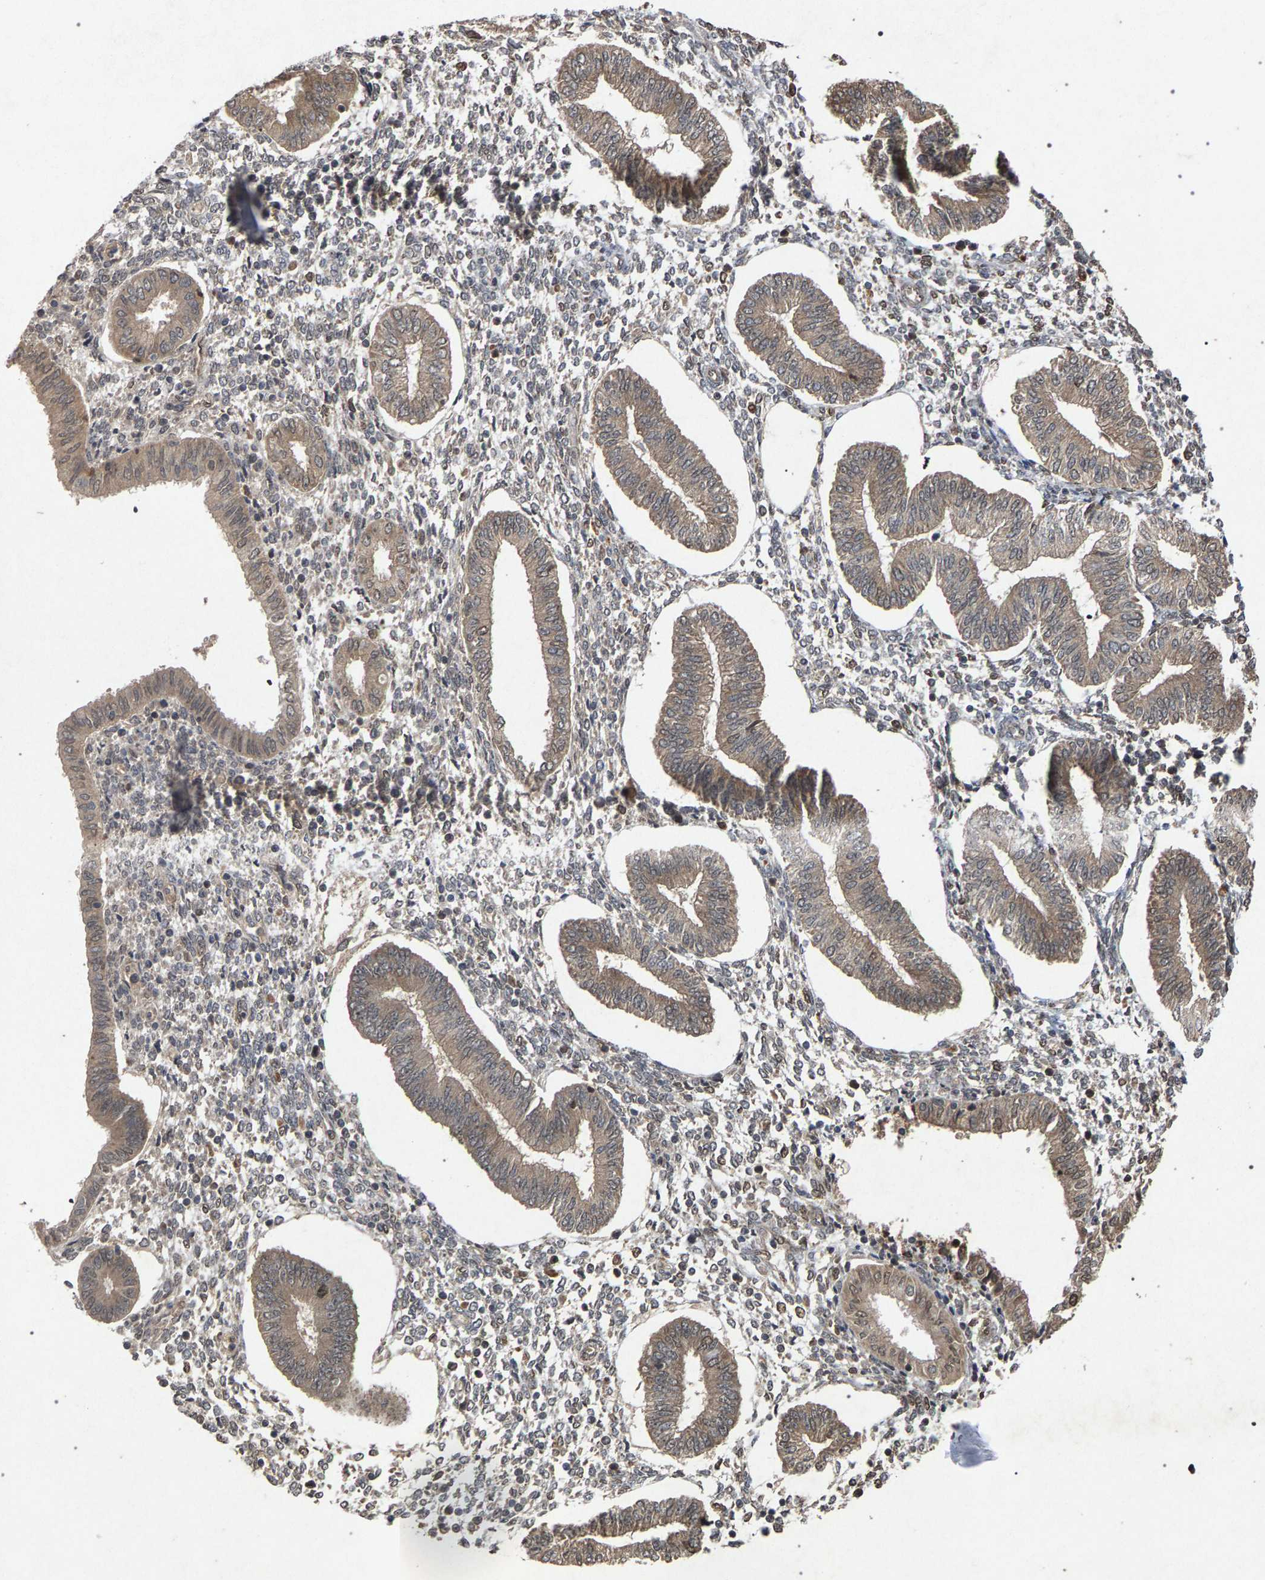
{"staining": {"intensity": "weak", "quantity": "25%-75%", "location": "cytoplasmic/membranous"}, "tissue": "endometrium", "cell_type": "Cells in endometrial stroma", "image_type": "normal", "snomed": [{"axis": "morphology", "description": "Normal tissue, NOS"}, {"axis": "topography", "description": "Endometrium"}], "caption": "The histopathology image reveals a brown stain indicating the presence of a protein in the cytoplasmic/membranous of cells in endometrial stroma in endometrium. (Brightfield microscopy of DAB IHC at high magnification).", "gene": "SLC4A4", "patient": {"sex": "female", "age": 50}}